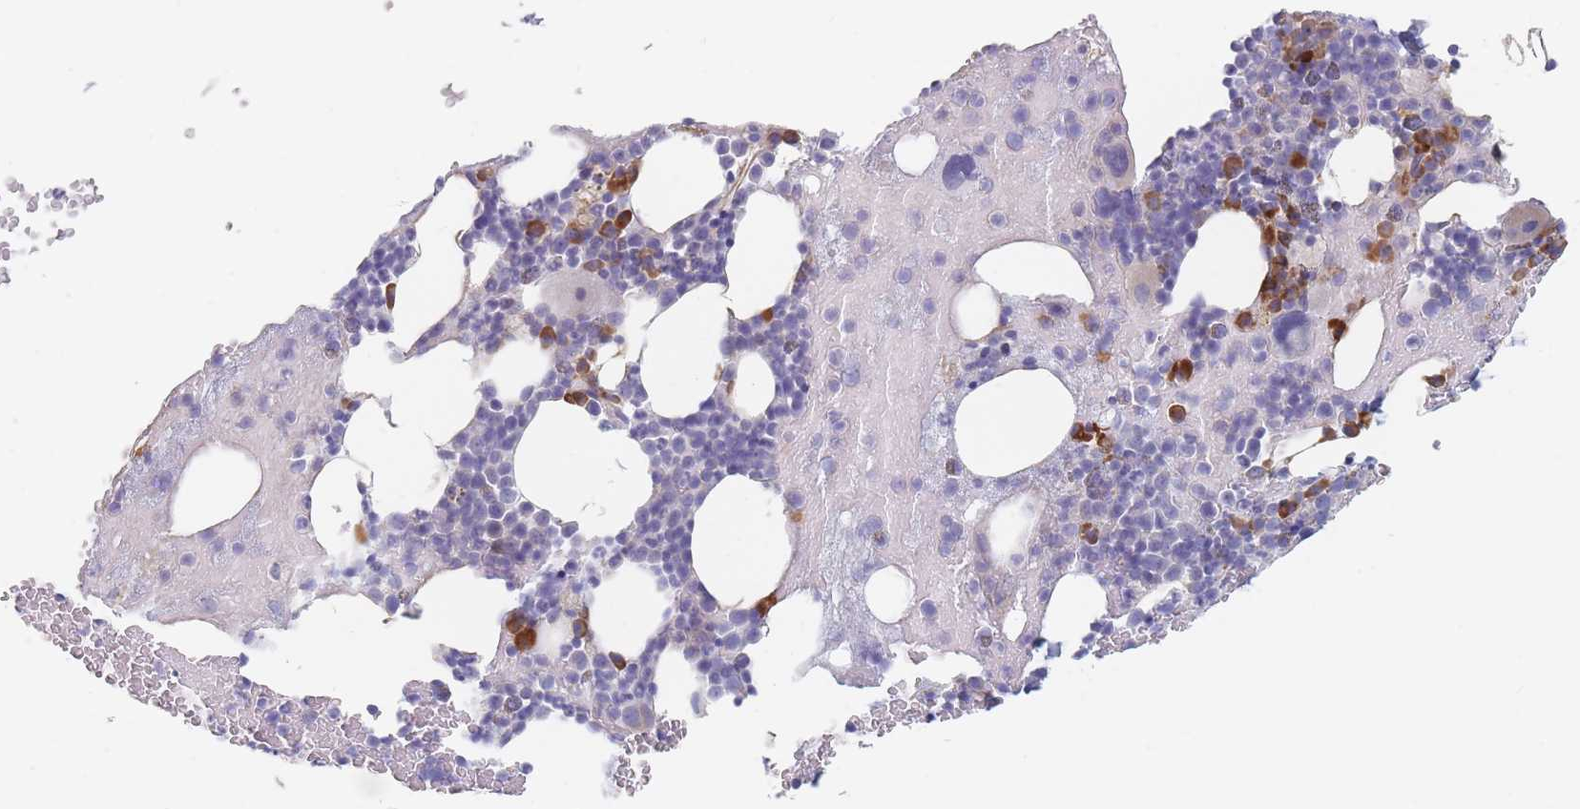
{"staining": {"intensity": "strong", "quantity": "<25%", "location": "cytoplasmic/membranous"}, "tissue": "bone marrow", "cell_type": "Hematopoietic cells", "image_type": "normal", "snomed": [{"axis": "morphology", "description": "Normal tissue, NOS"}, {"axis": "topography", "description": "Bone marrow"}], "caption": "Immunohistochemical staining of benign human bone marrow exhibits medium levels of strong cytoplasmic/membranous expression in approximately <25% of hematopoietic cells.", "gene": "ERBIN", "patient": {"sex": "male", "age": 26}}